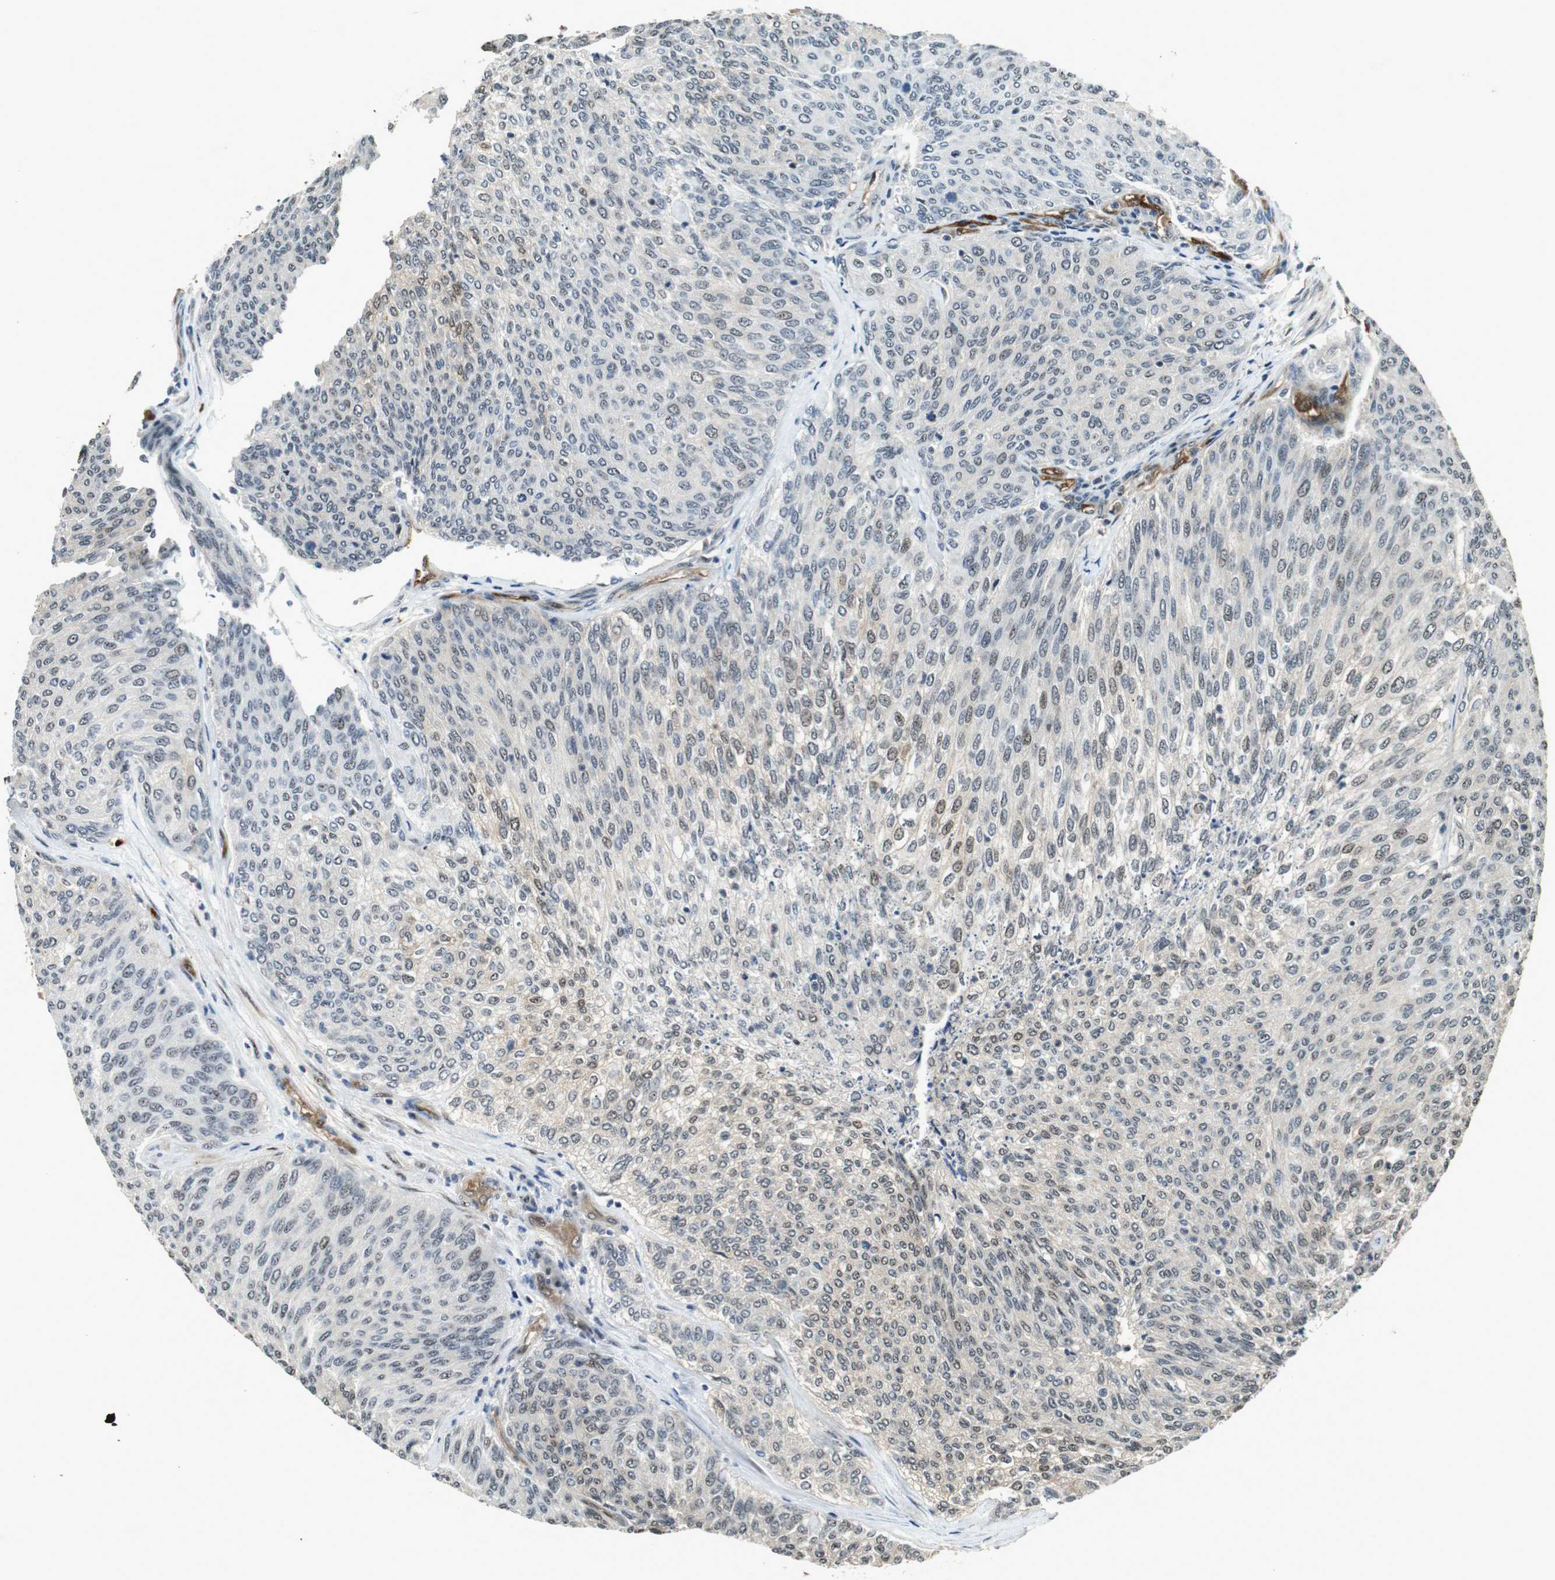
{"staining": {"intensity": "weak", "quantity": "25%-75%", "location": "nuclear"}, "tissue": "urothelial cancer", "cell_type": "Tumor cells", "image_type": "cancer", "snomed": [{"axis": "morphology", "description": "Urothelial carcinoma, Low grade"}, {"axis": "topography", "description": "Urinary bladder"}], "caption": "Immunohistochemistry (IHC) micrograph of human urothelial cancer stained for a protein (brown), which reveals low levels of weak nuclear expression in approximately 25%-75% of tumor cells.", "gene": "LXN", "patient": {"sex": "female", "age": 79}}